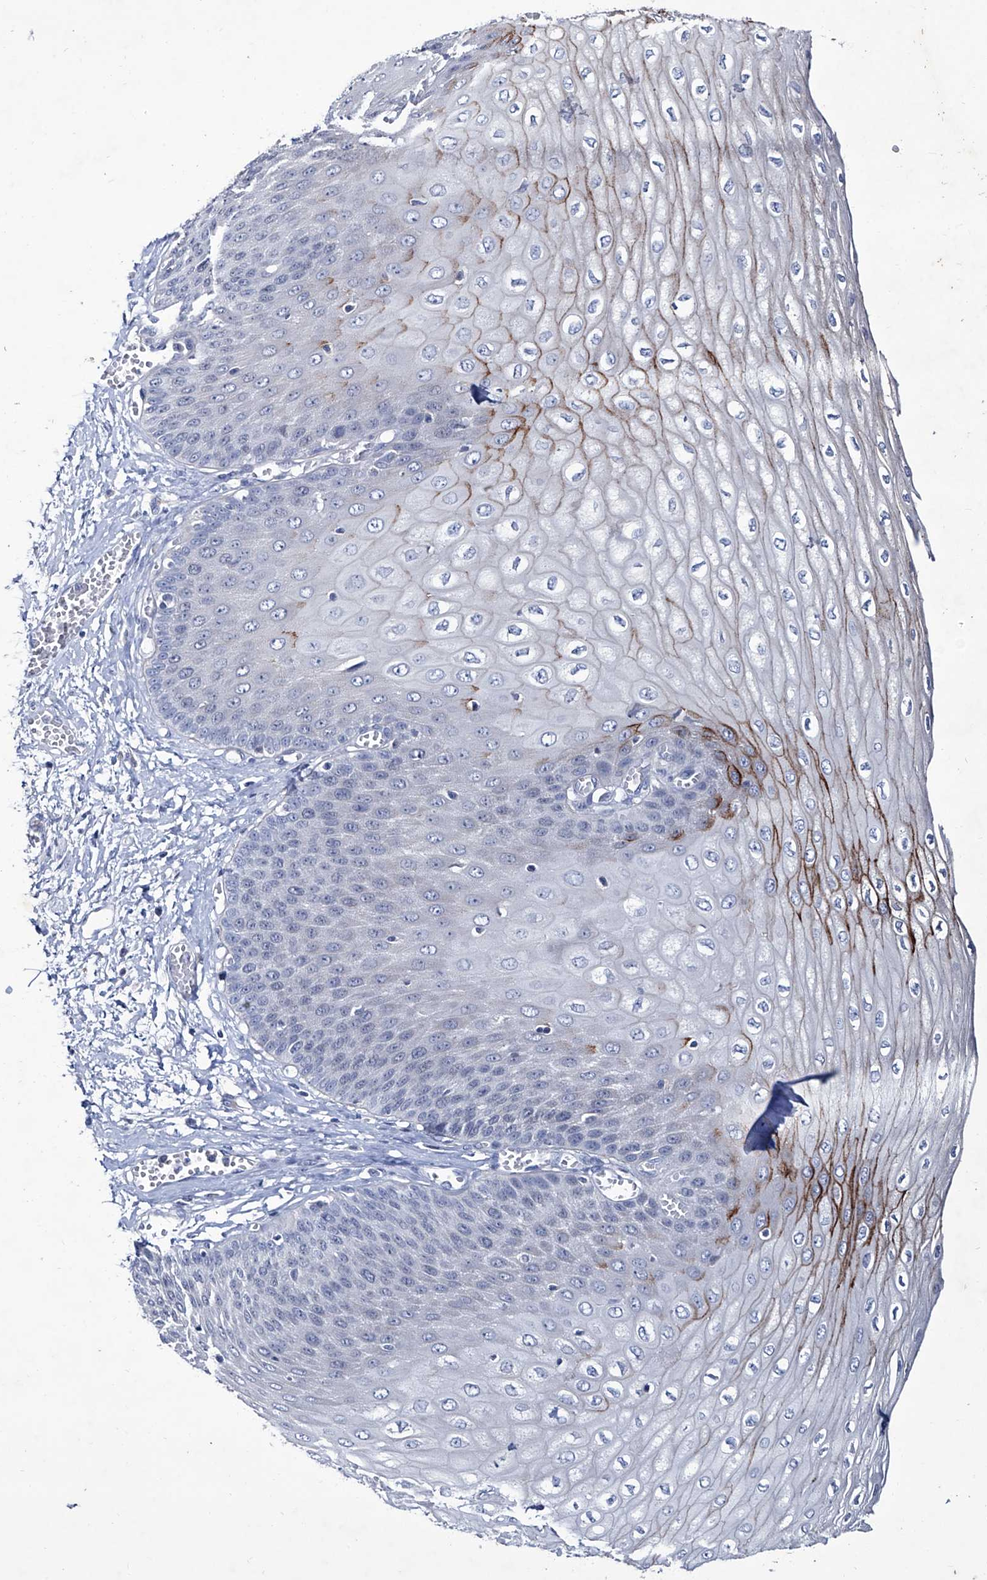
{"staining": {"intensity": "moderate", "quantity": "<25%", "location": "cytoplasmic/membranous"}, "tissue": "esophagus", "cell_type": "Squamous epithelial cells", "image_type": "normal", "snomed": [{"axis": "morphology", "description": "Normal tissue, NOS"}, {"axis": "topography", "description": "Esophagus"}], "caption": "Immunohistochemical staining of normal human esophagus displays low levels of moderate cytoplasmic/membranous expression in approximately <25% of squamous epithelial cells.", "gene": "KLHL17", "patient": {"sex": "male", "age": 60}}